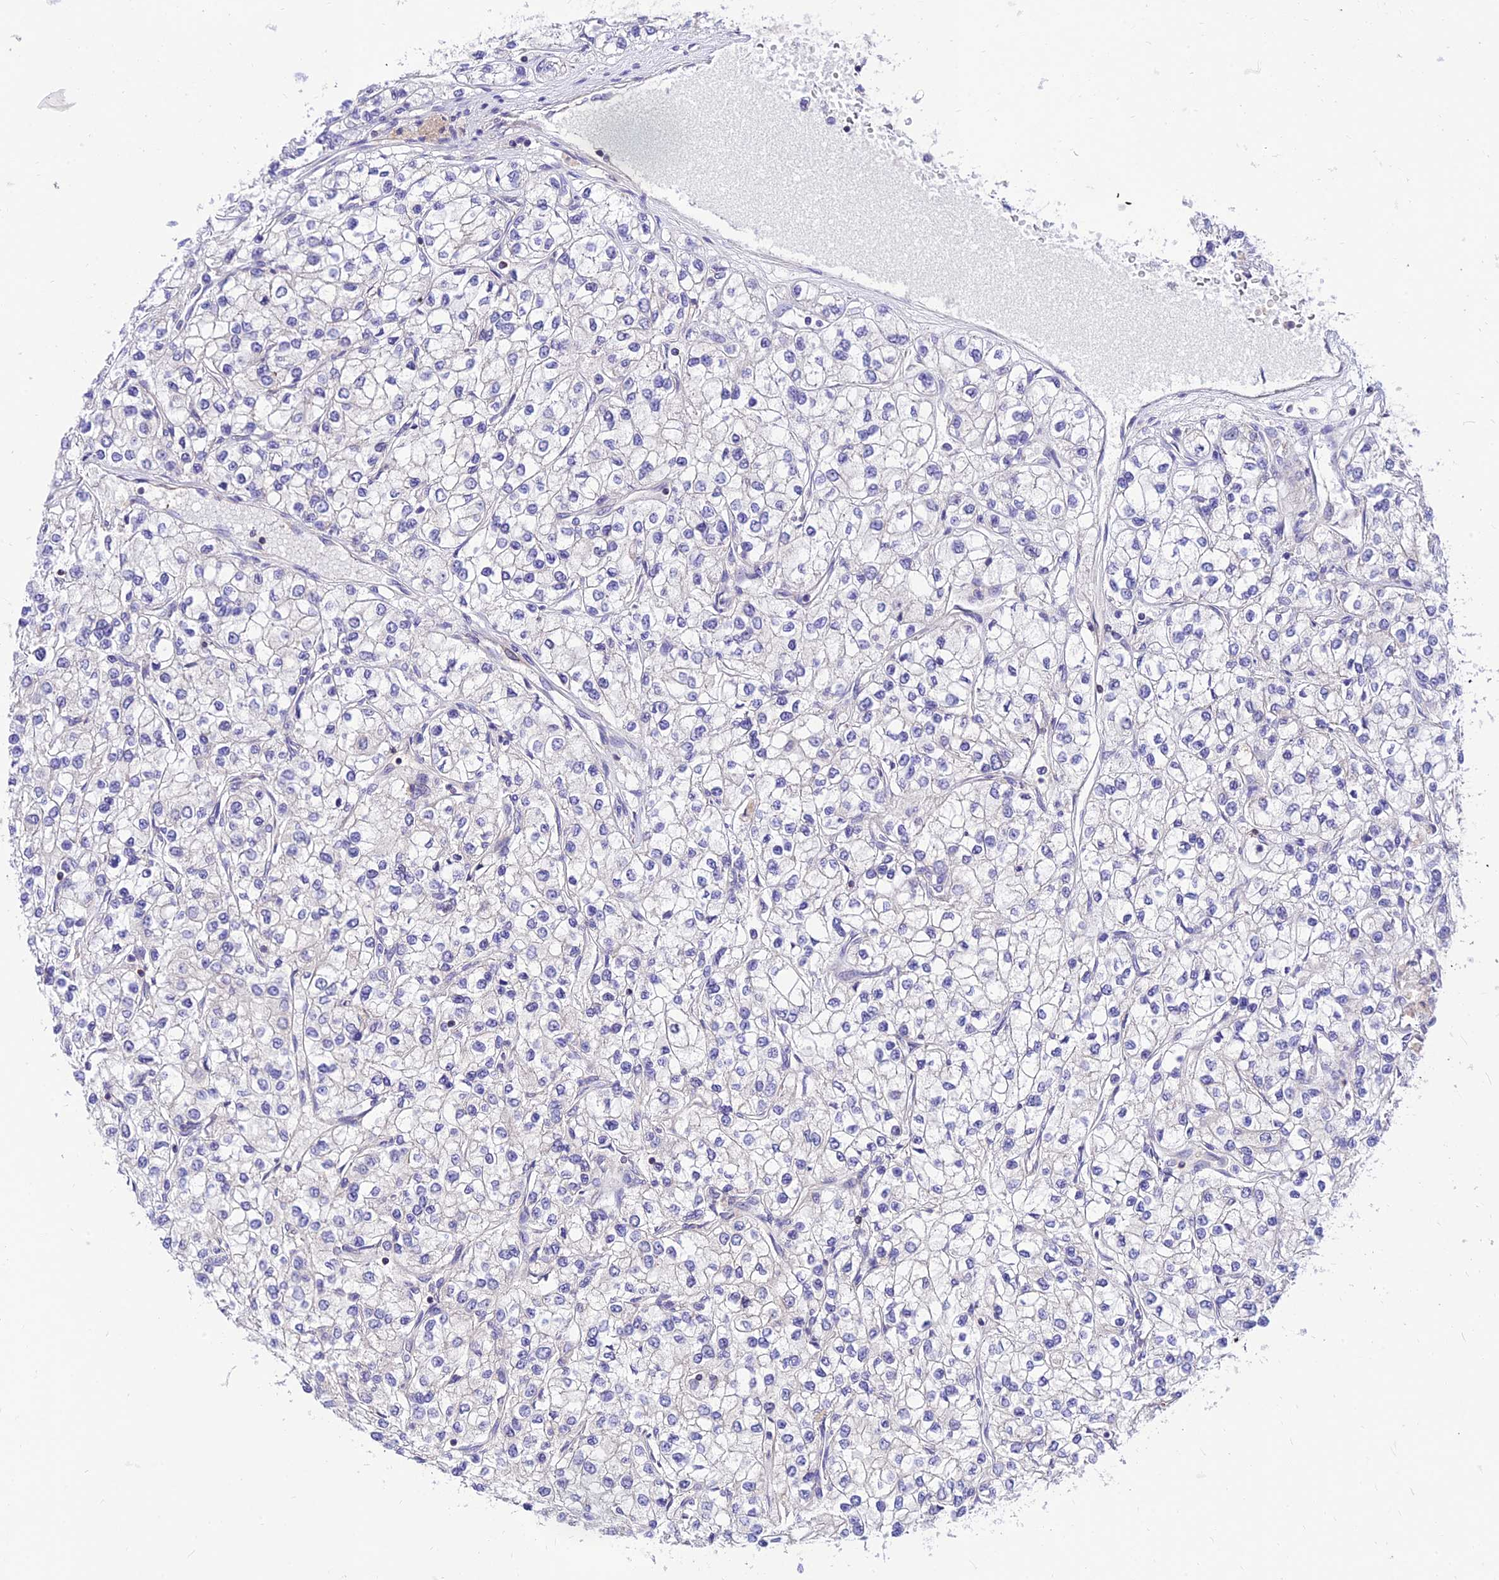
{"staining": {"intensity": "negative", "quantity": "none", "location": "none"}, "tissue": "renal cancer", "cell_type": "Tumor cells", "image_type": "cancer", "snomed": [{"axis": "morphology", "description": "Adenocarcinoma, NOS"}, {"axis": "topography", "description": "Kidney"}], "caption": "The image exhibits no significant staining in tumor cells of renal cancer (adenocarcinoma).", "gene": "C6orf132", "patient": {"sex": "male", "age": 80}}